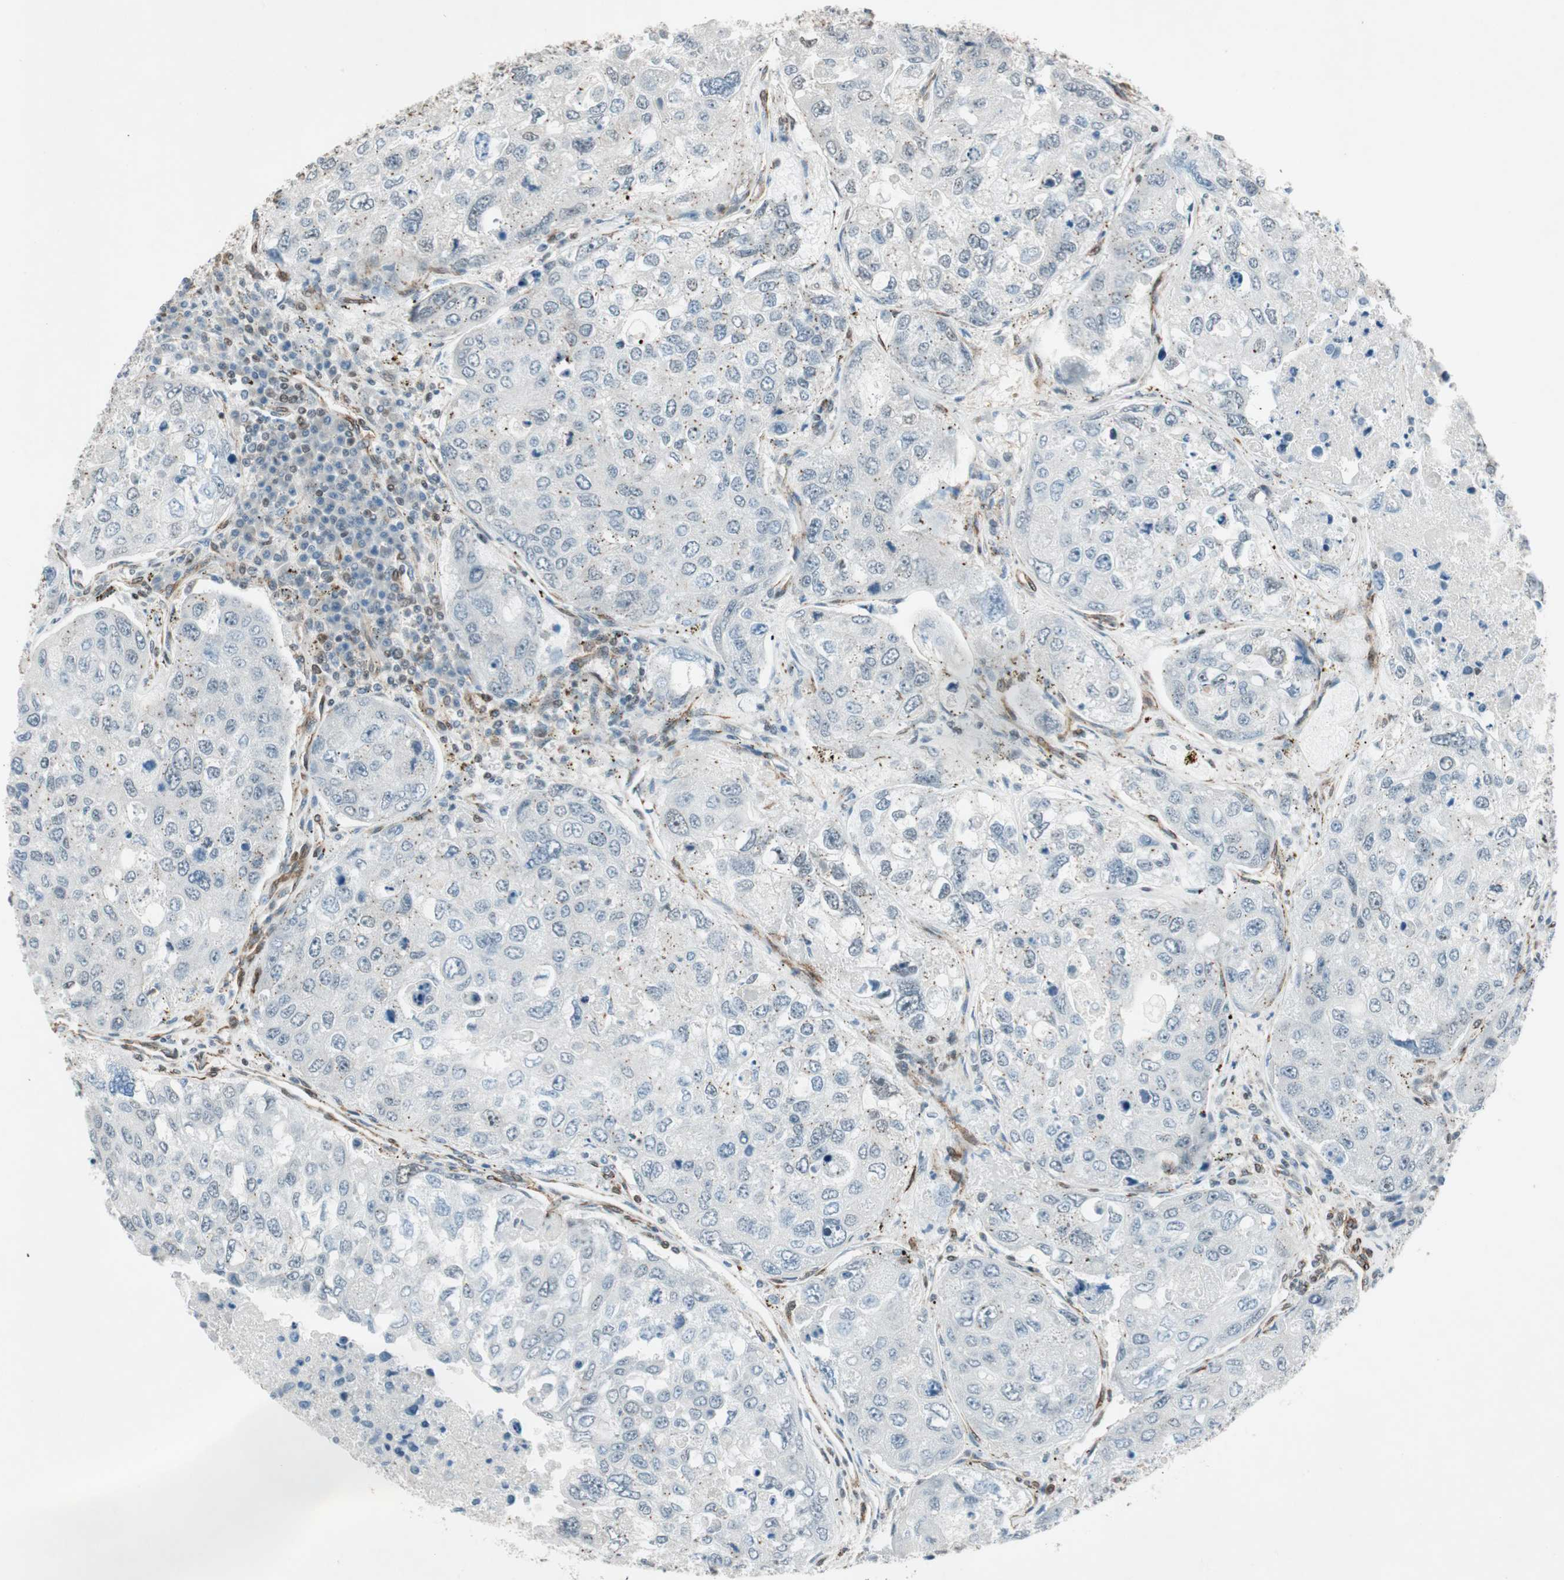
{"staining": {"intensity": "weak", "quantity": "<25%", "location": "cytoplasmic/membranous"}, "tissue": "urothelial cancer", "cell_type": "Tumor cells", "image_type": "cancer", "snomed": [{"axis": "morphology", "description": "Urothelial carcinoma, High grade"}, {"axis": "topography", "description": "Lymph node"}, {"axis": "topography", "description": "Urinary bladder"}], "caption": "This micrograph is of urothelial cancer stained with immunohistochemistry to label a protein in brown with the nuclei are counter-stained blue. There is no positivity in tumor cells. (Stains: DAB (3,3'-diaminobenzidine) immunohistochemistry (IHC) with hematoxylin counter stain, Microscopy: brightfield microscopy at high magnification).", "gene": "CDK19", "patient": {"sex": "male", "age": 51}}